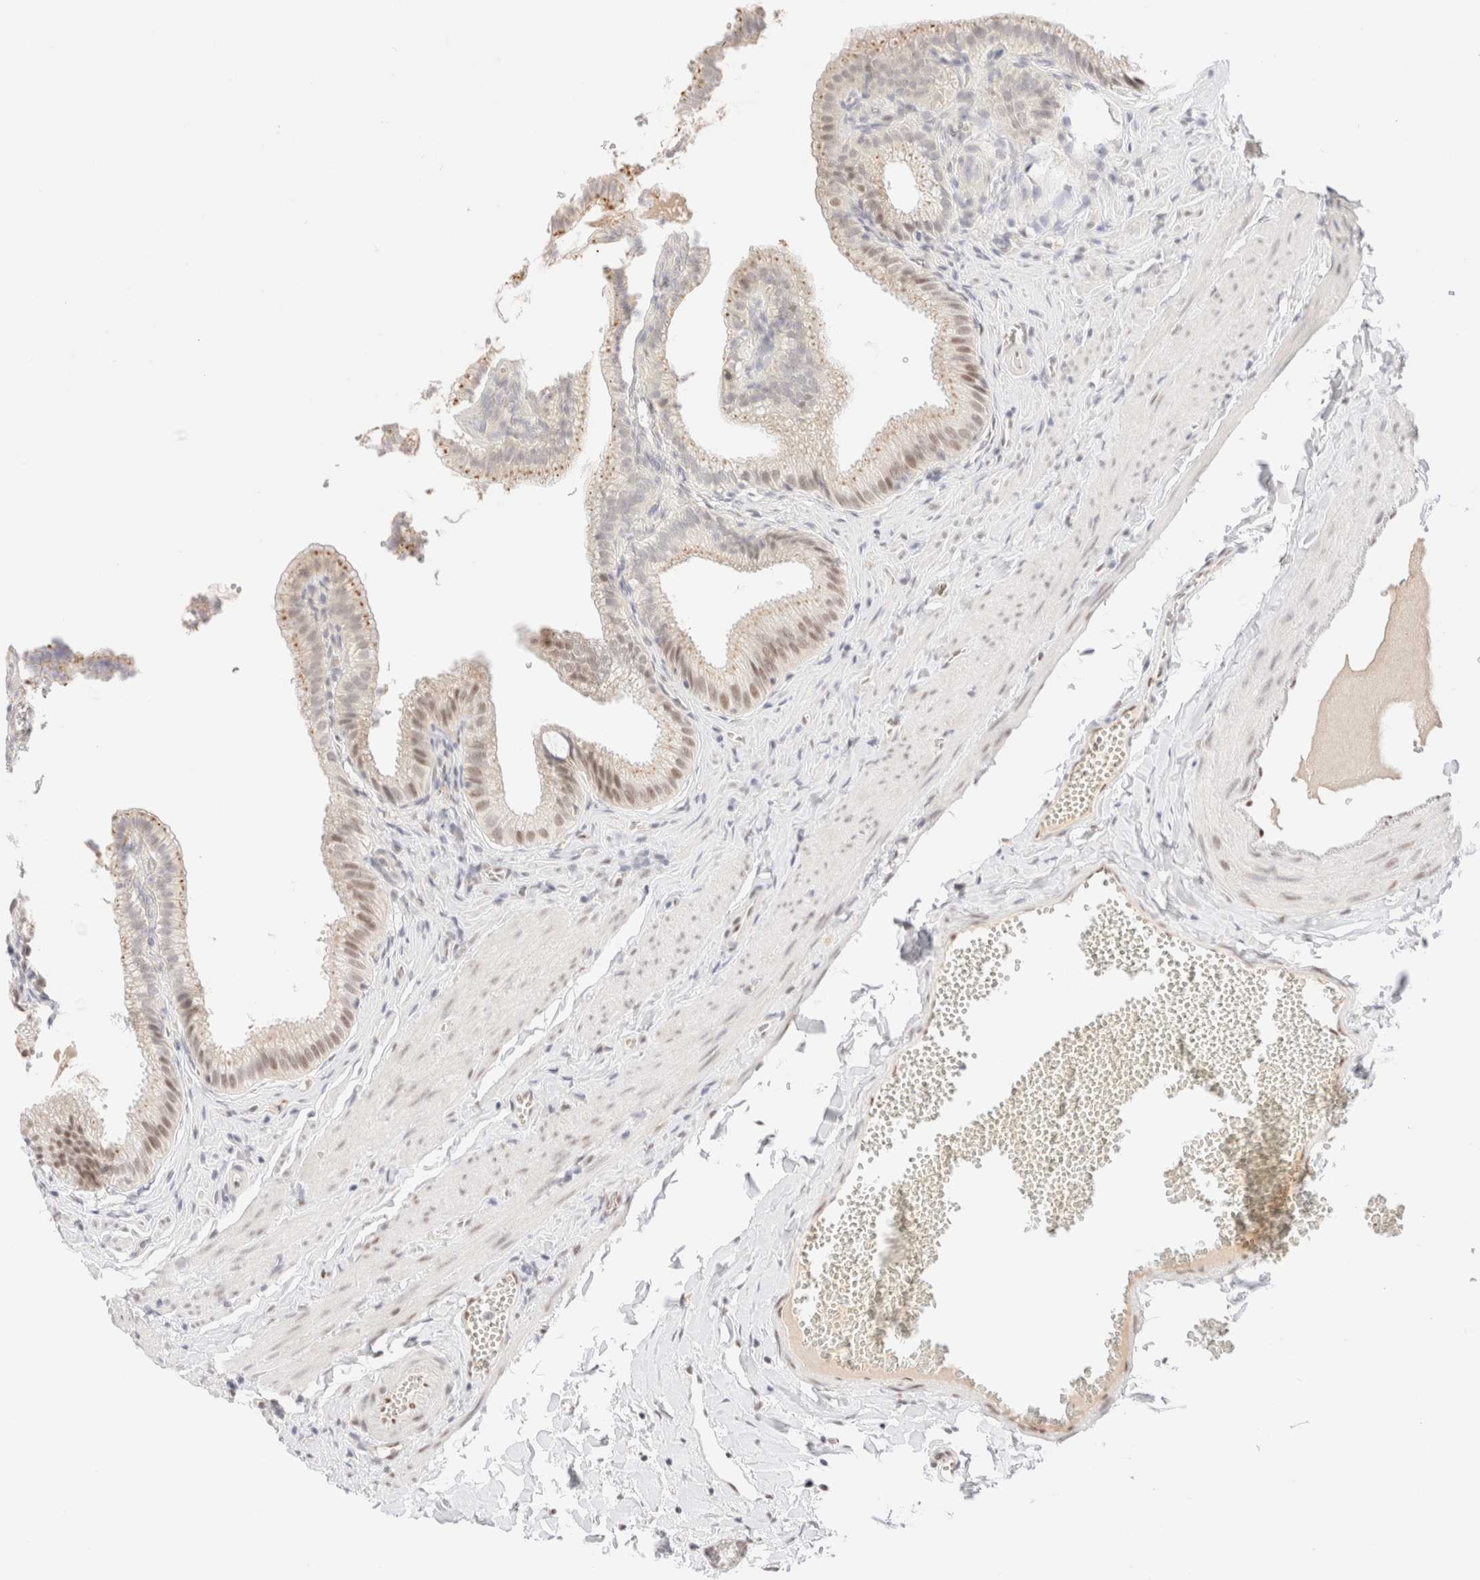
{"staining": {"intensity": "moderate", "quantity": ">75%", "location": "nuclear"}, "tissue": "gallbladder", "cell_type": "Glandular cells", "image_type": "normal", "snomed": [{"axis": "morphology", "description": "Normal tissue, NOS"}, {"axis": "topography", "description": "Gallbladder"}], "caption": "Brown immunohistochemical staining in normal human gallbladder displays moderate nuclear positivity in about >75% of glandular cells. The protein is stained brown, and the nuclei are stained in blue (DAB IHC with brightfield microscopy, high magnification).", "gene": "CIC", "patient": {"sex": "male", "age": 38}}